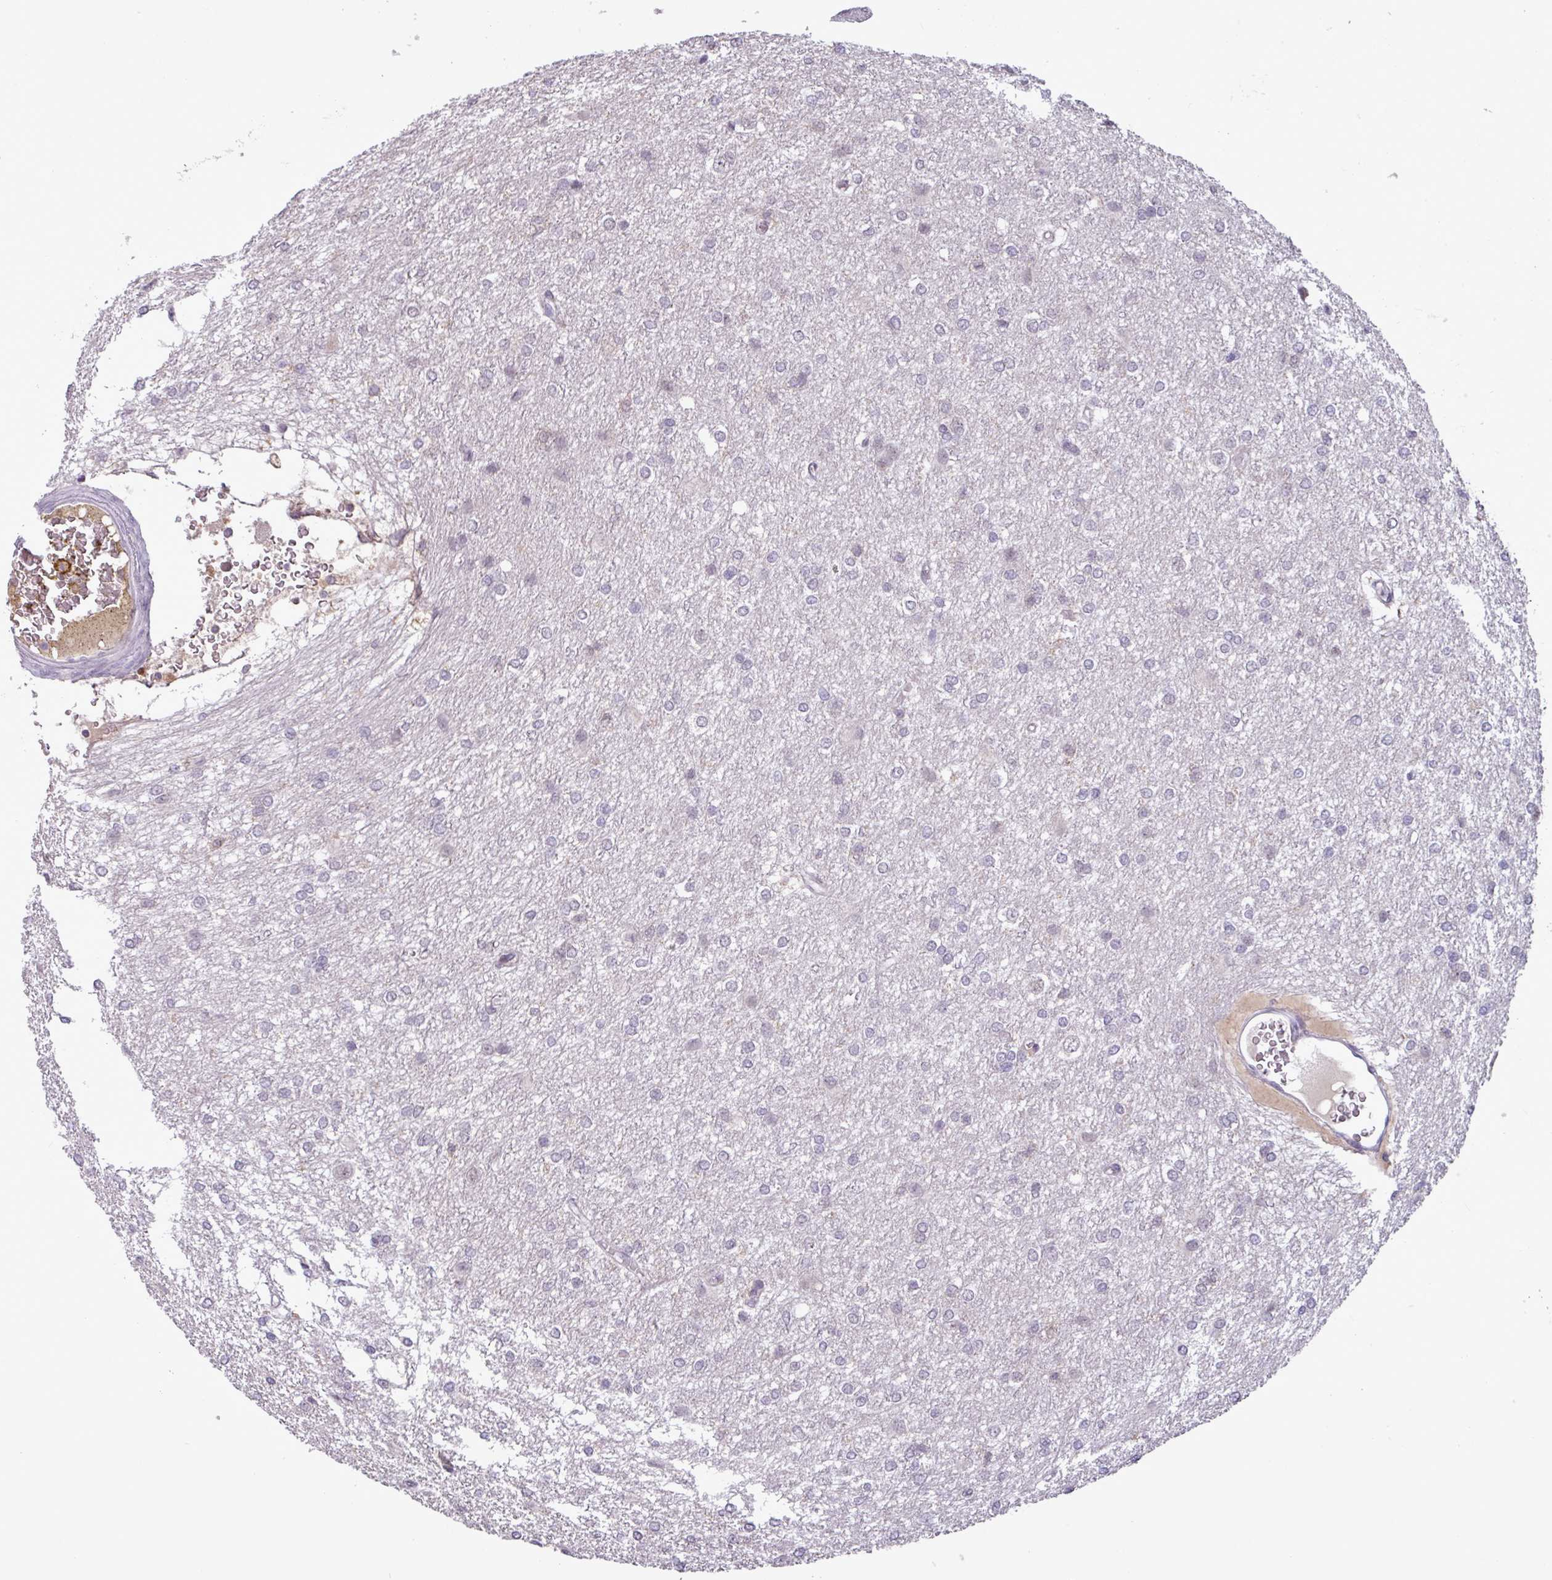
{"staining": {"intensity": "weak", "quantity": "<25%", "location": "nuclear"}, "tissue": "glioma", "cell_type": "Tumor cells", "image_type": "cancer", "snomed": [{"axis": "morphology", "description": "Glioma, malignant, High grade"}, {"axis": "topography", "description": "Brain"}], "caption": "Tumor cells are negative for brown protein staining in glioma. (DAB (3,3'-diaminobenzidine) IHC visualized using brightfield microscopy, high magnification).", "gene": "PRRX1", "patient": {"sex": "female", "age": 50}}